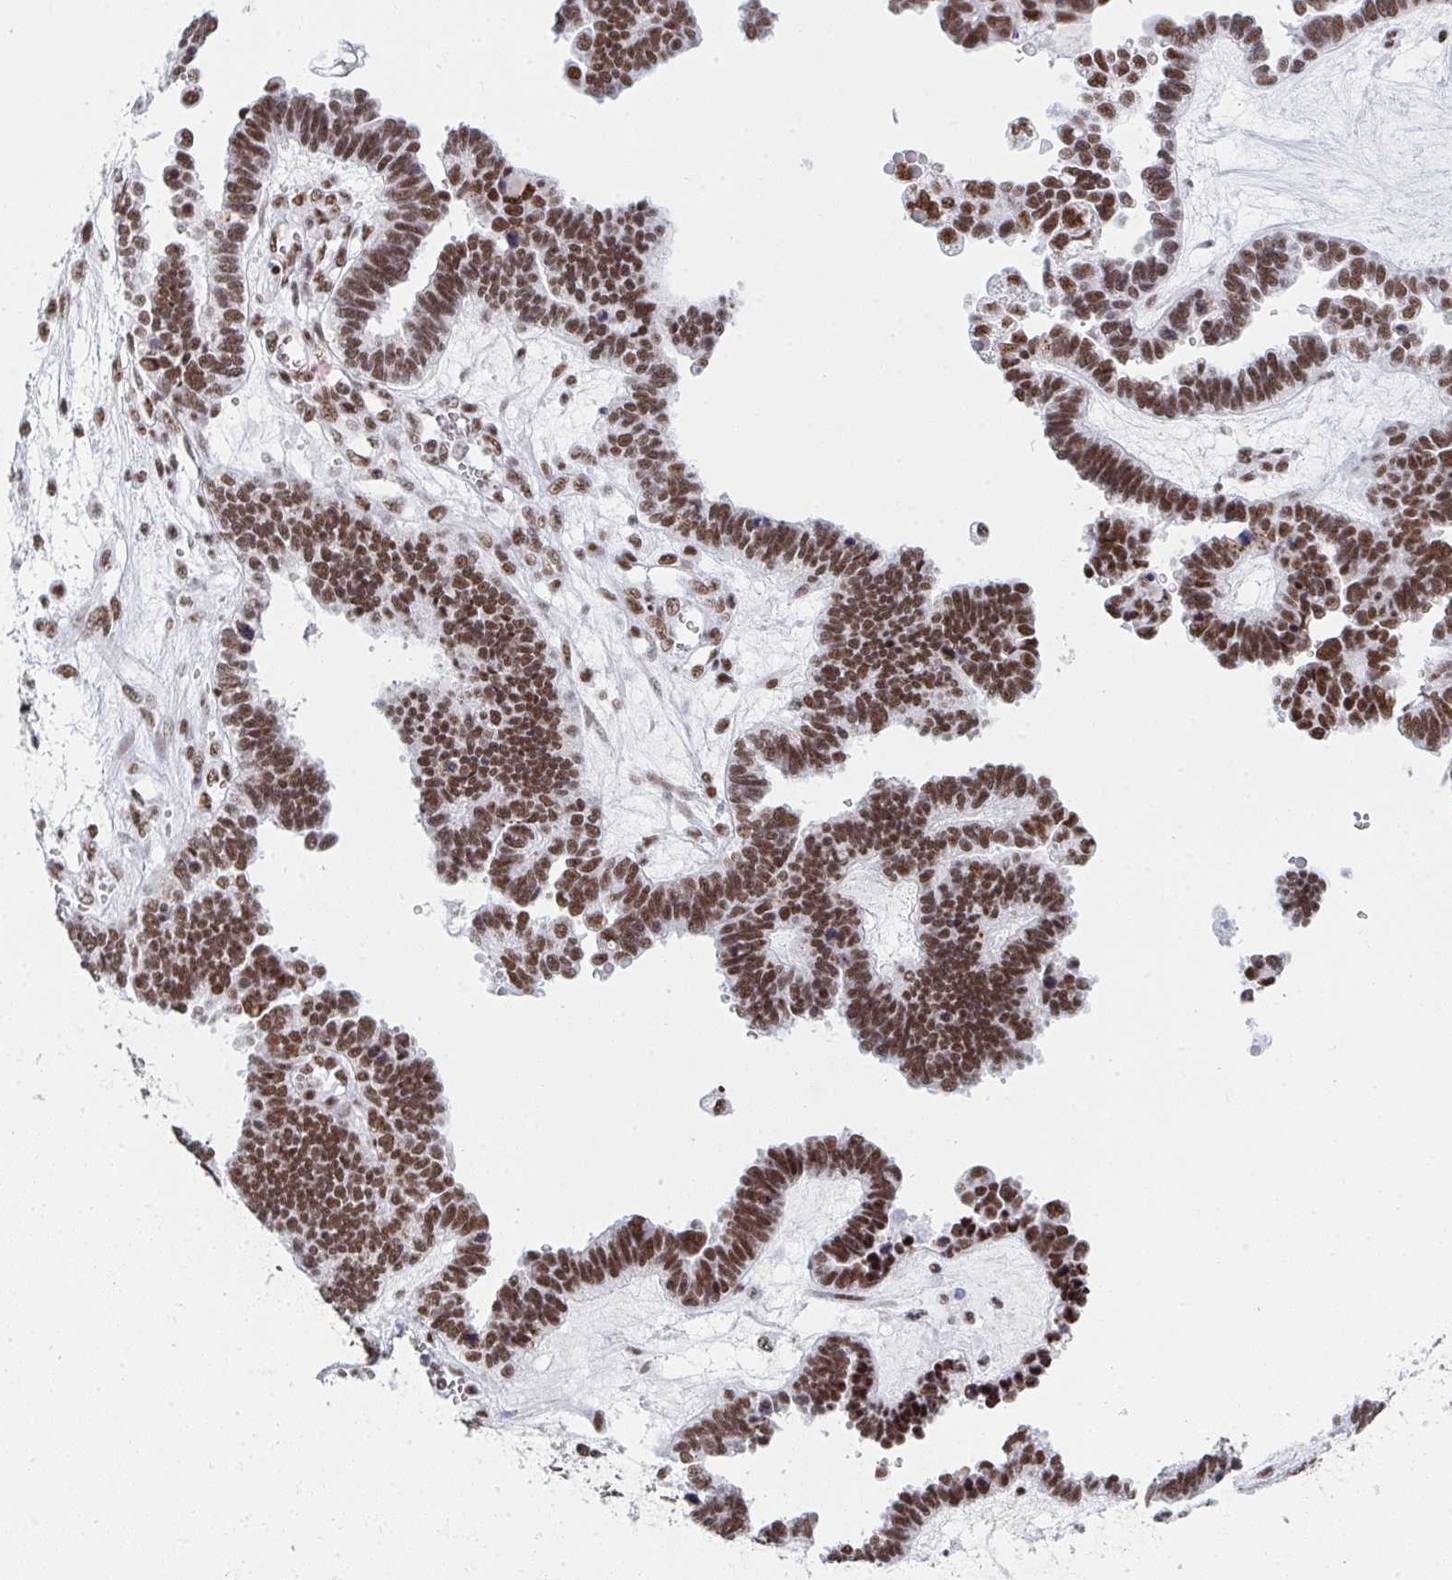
{"staining": {"intensity": "moderate", "quantity": ">75%", "location": "nuclear"}, "tissue": "ovarian cancer", "cell_type": "Tumor cells", "image_type": "cancer", "snomed": [{"axis": "morphology", "description": "Cystadenocarcinoma, serous, NOS"}, {"axis": "topography", "description": "Ovary"}], "caption": "The immunohistochemical stain highlights moderate nuclear staining in tumor cells of ovarian serous cystadenocarcinoma tissue. The staining is performed using DAB (3,3'-diaminobenzidine) brown chromogen to label protein expression. The nuclei are counter-stained blue using hematoxylin.", "gene": "SNRNP70", "patient": {"sex": "female", "age": 51}}